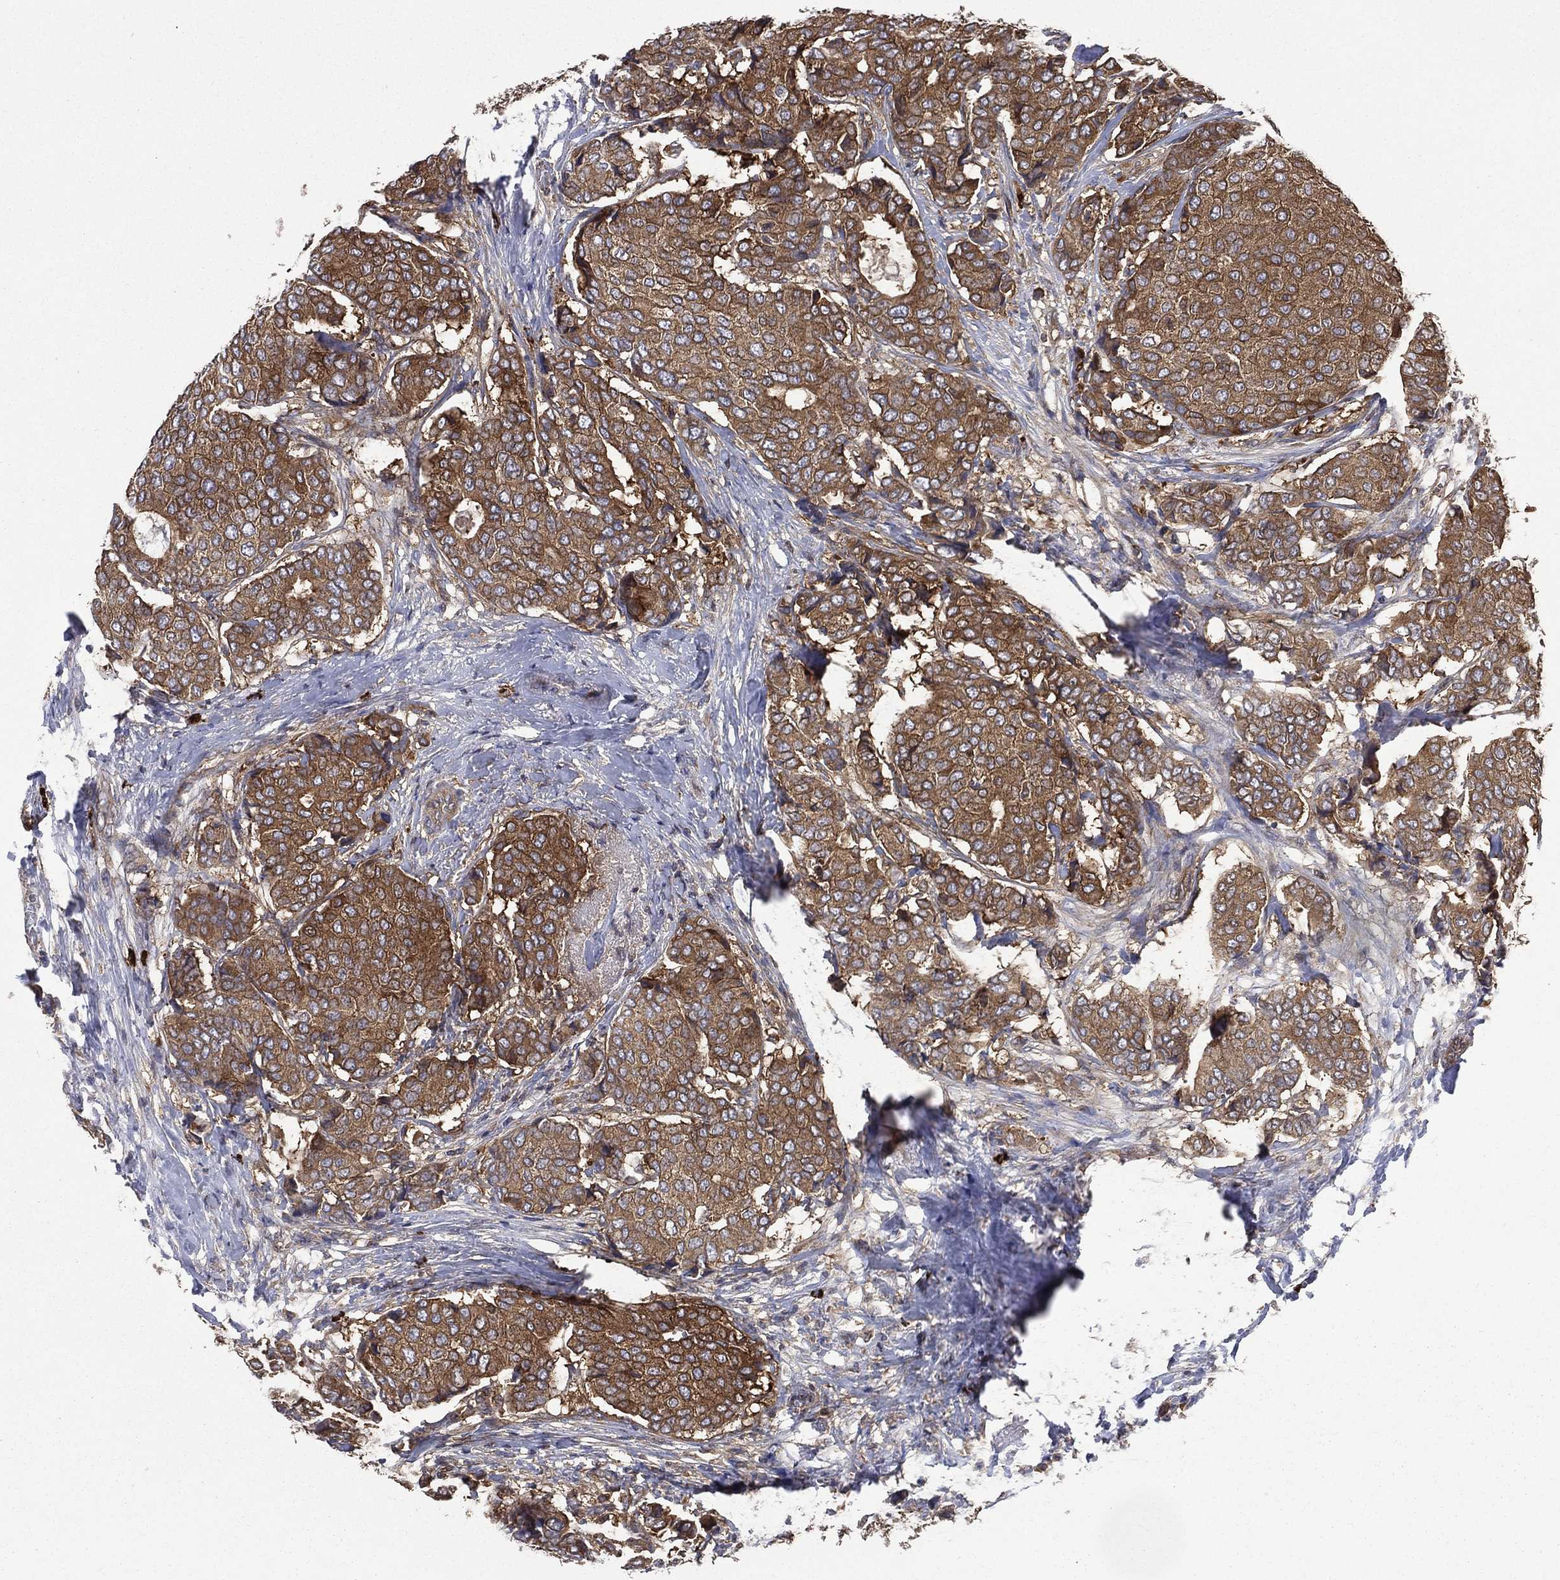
{"staining": {"intensity": "strong", "quantity": "25%-75%", "location": "cytoplasmic/membranous"}, "tissue": "breast cancer", "cell_type": "Tumor cells", "image_type": "cancer", "snomed": [{"axis": "morphology", "description": "Duct carcinoma"}, {"axis": "topography", "description": "Breast"}], "caption": "Intraductal carcinoma (breast) was stained to show a protein in brown. There is high levels of strong cytoplasmic/membranous staining in approximately 25%-75% of tumor cells. Immunohistochemistry (ihc) stains the protein of interest in brown and the nuclei are stained blue.", "gene": "SMPD3", "patient": {"sex": "female", "age": 75}}